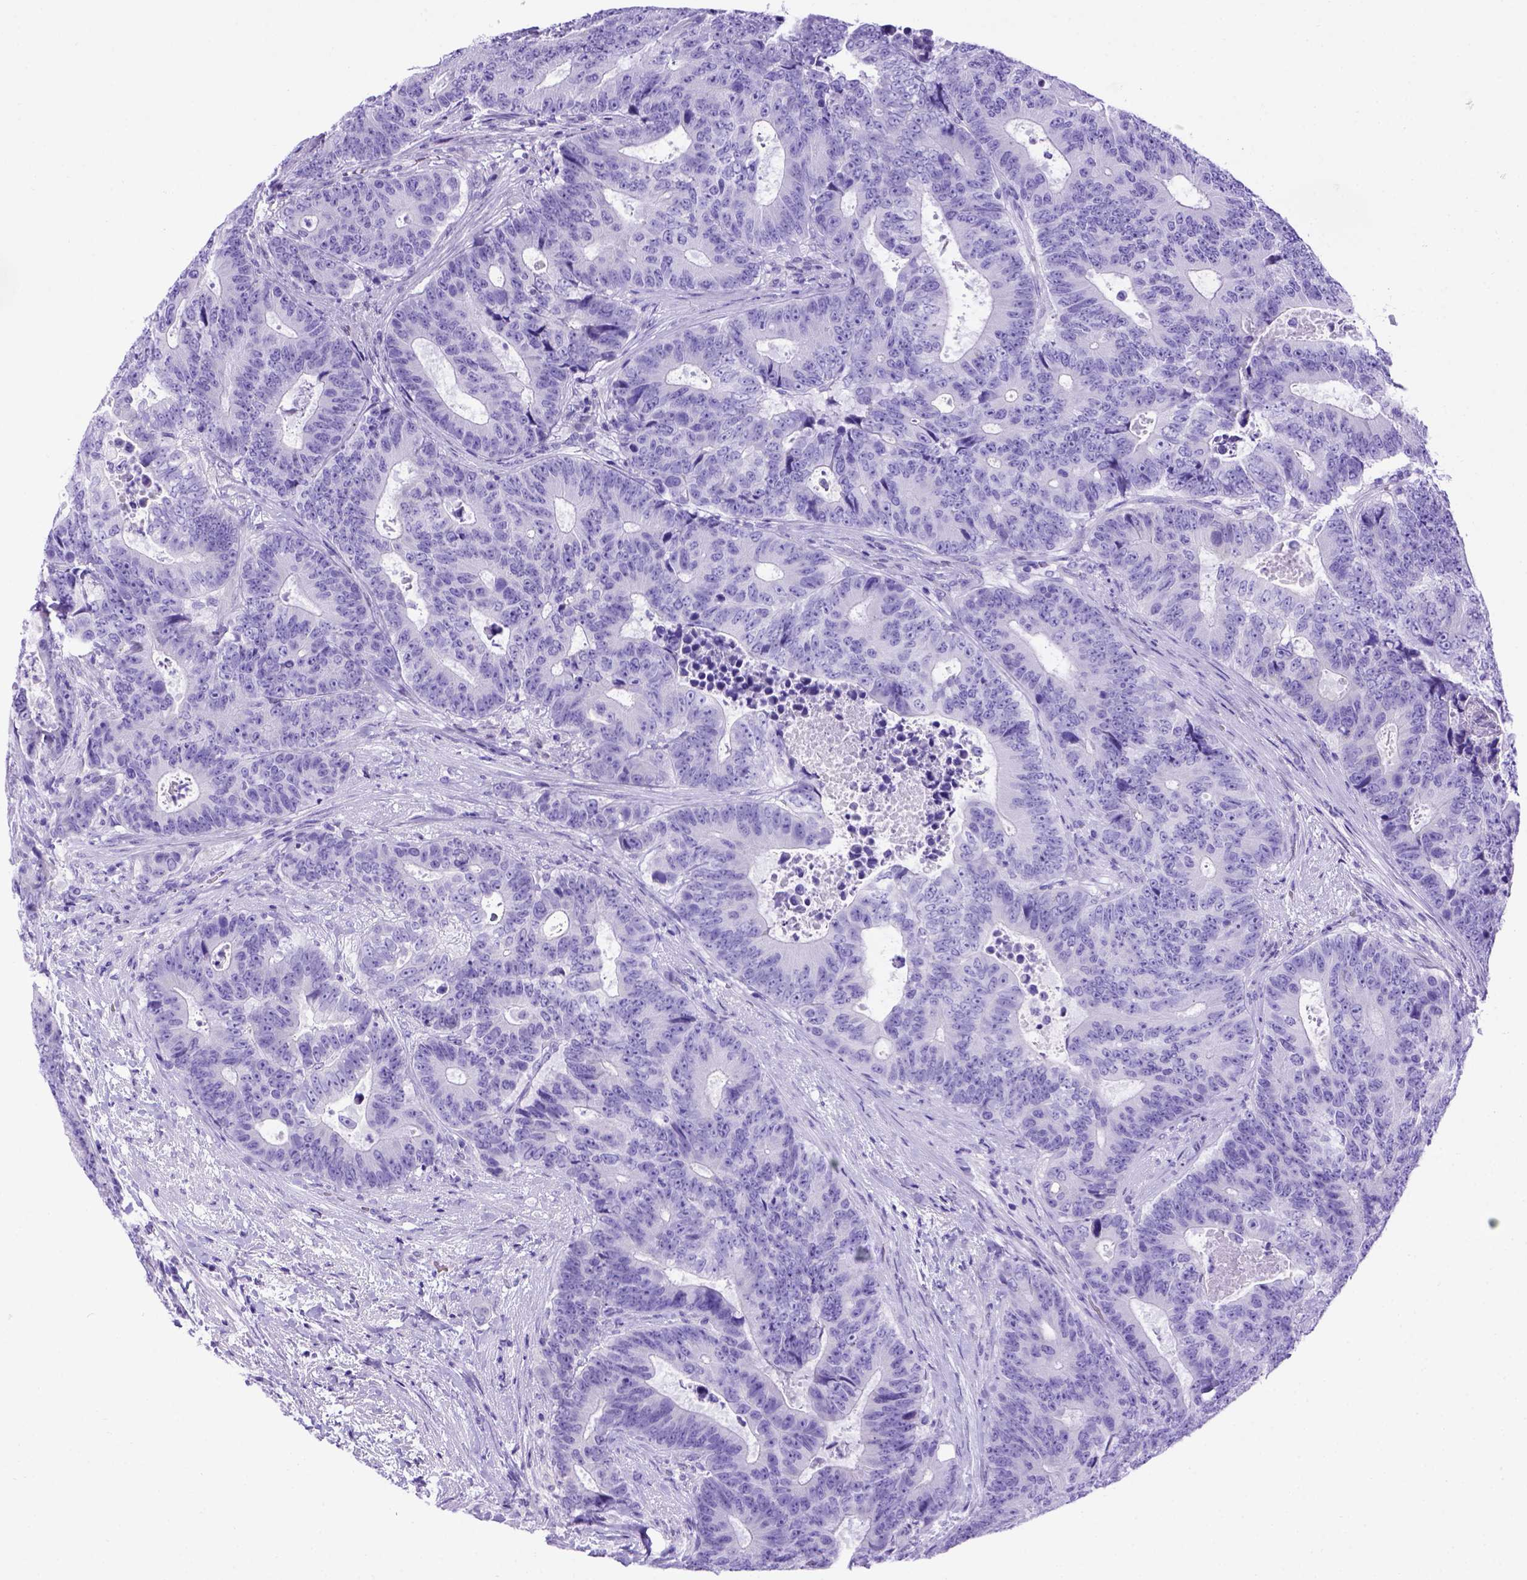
{"staining": {"intensity": "negative", "quantity": "none", "location": "none"}, "tissue": "colorectal cancer", "cell_type": "Tumor cells", "image_type": "cancer", "snomed": [{"axis": "morphology", "description": "Adenocarcinoma, NOS"}, {"axis": "topography", "description": "Colon"}], "caption": "DAB immunohistochemical staining of colorectal adenocarcinoma displays no significant staining in tumor cells.", "gene": "MEOX2", "patient": {"sex": "female", "age": 48}}